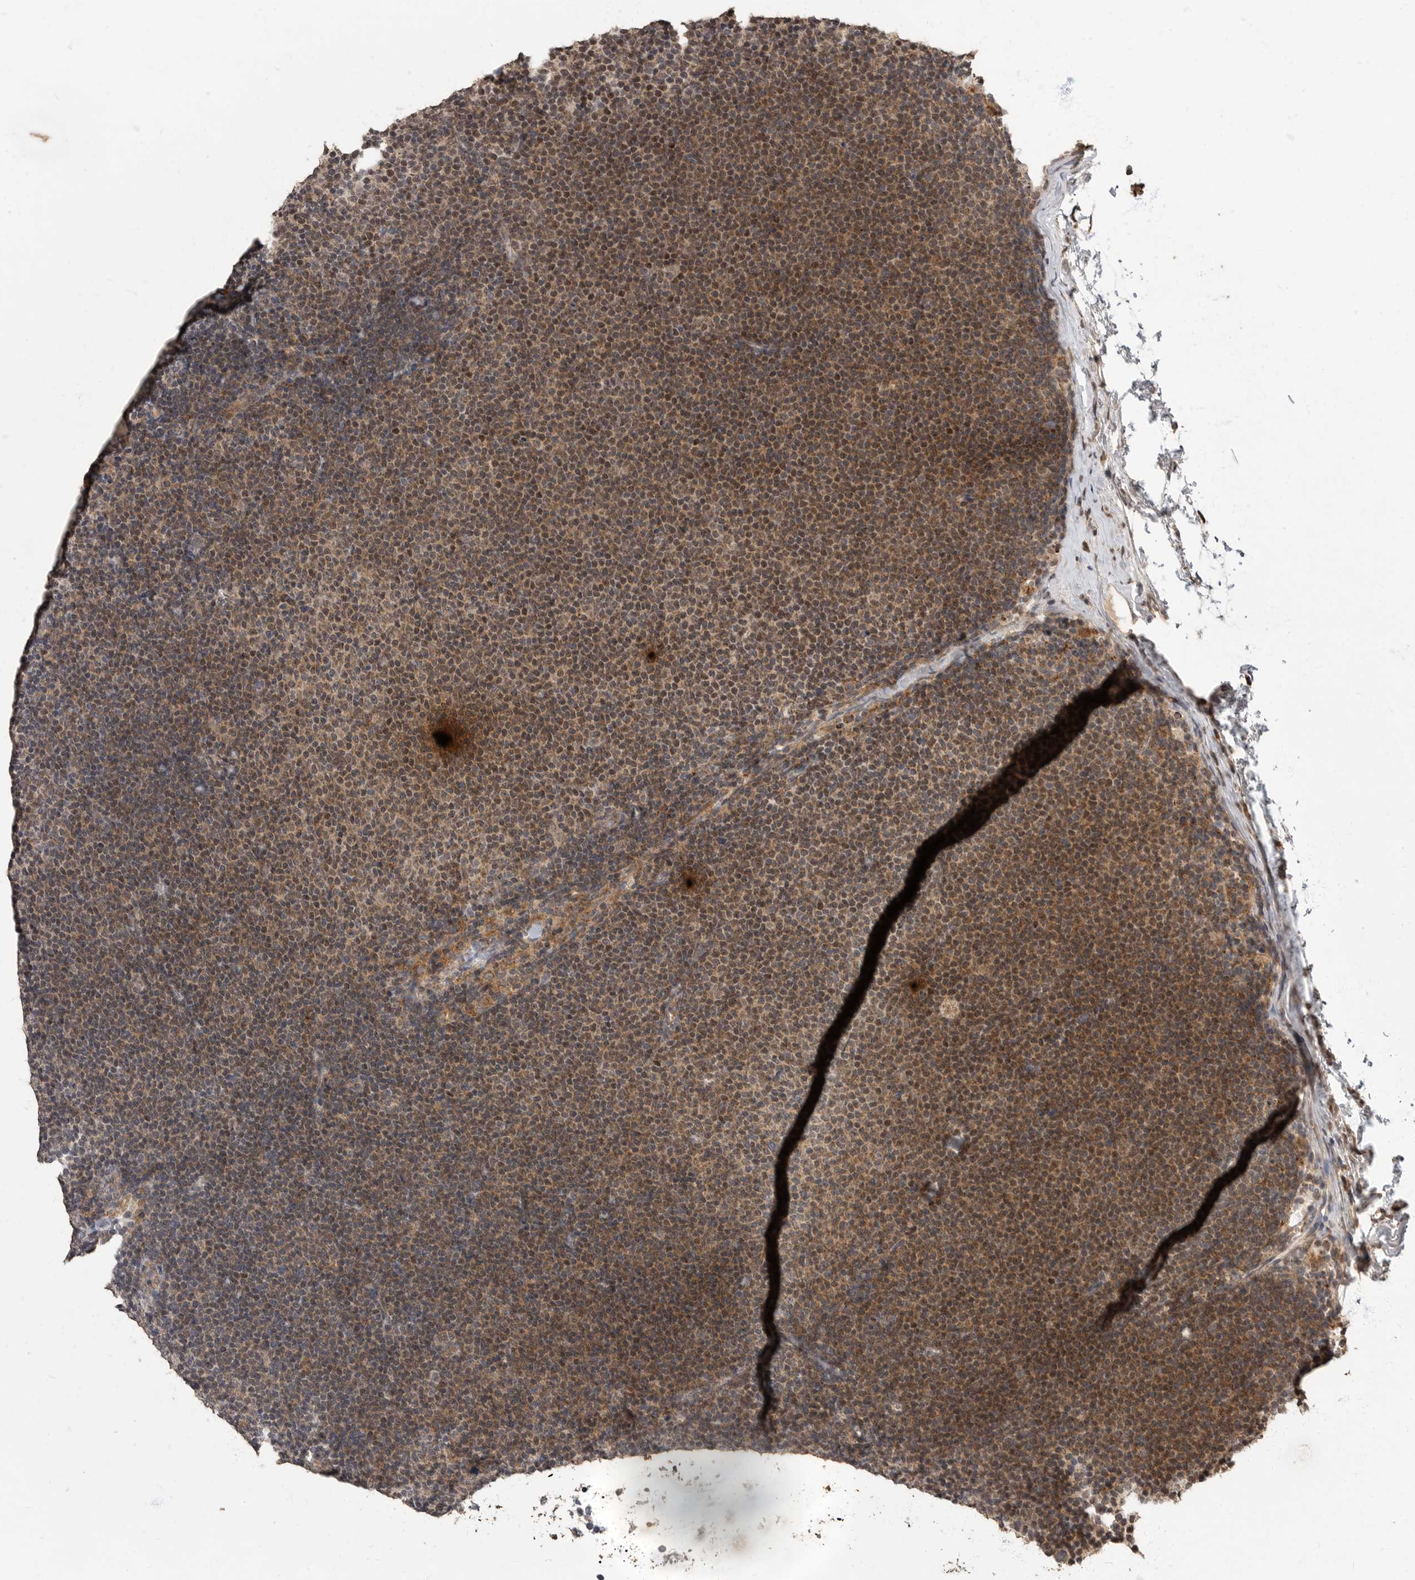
{"staining": {"intensity": "moderate", "quantity": ">75%", "location": "cytoplasmic/membranous"}, "tissue": "lymphoma", "cell_type": "Tumor cells", "image_type": "cancer", "snomed": [{"axis": "morphology", "description": "Malignant lymphoma, non-Hodgkin's type, Low grade"}, {"axis": "topography", "description": "Lymph node"}], "caption": "Malignant lymphoma, non-Hodgkin's type (low-grade) stained with IHC displays moderate cytoplasmic/membranous positivity in about >75% of tumor cells.", "gene": "MAFG", "patient": {"sex": "female", "age": 53}}